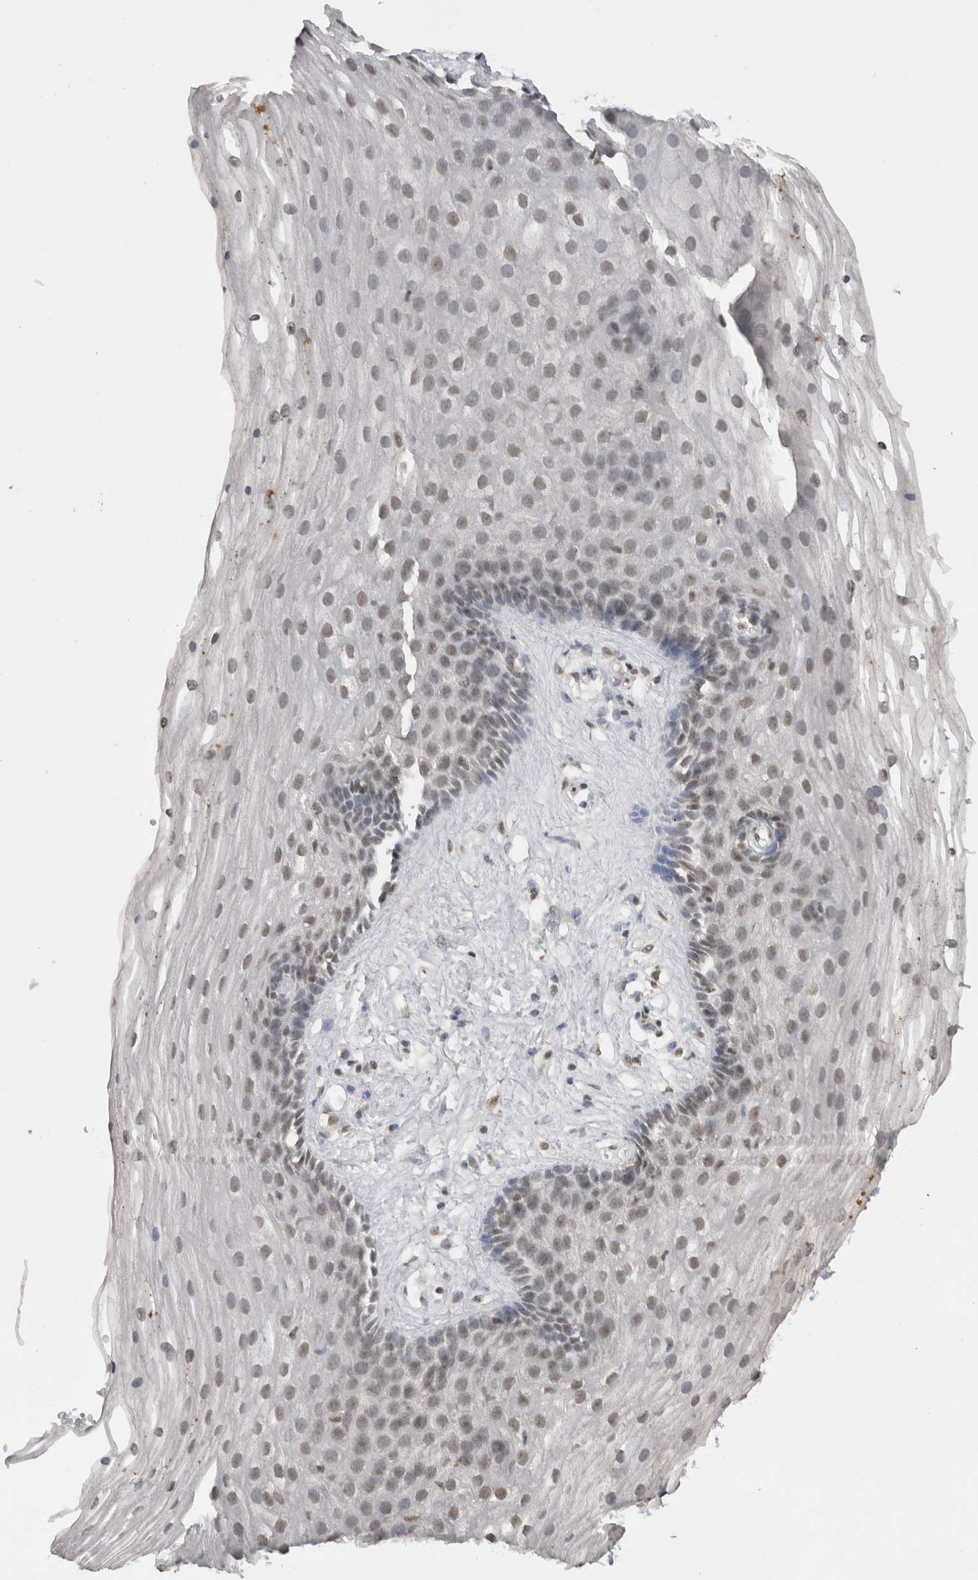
{"staining": {"intensity": "weak", "quantity": "<25%", "location": "nuclear"}, "tissue": "vagina", "cell_type": "Squamous epithelial cells", "image_type": "normal", "snomed": [{"axis": "morphology", "description": "Normal tissue, NOS"}, {"axis": "topography", "description": "Vagina"}], "caption": "A high-resolution photomicrograph shows IHC staining of unremarkable vagina, which displays no significant staining in squamous epithelial cells.", "gene": "DAXX", "patient": {"sex": "female", "age": 46}}